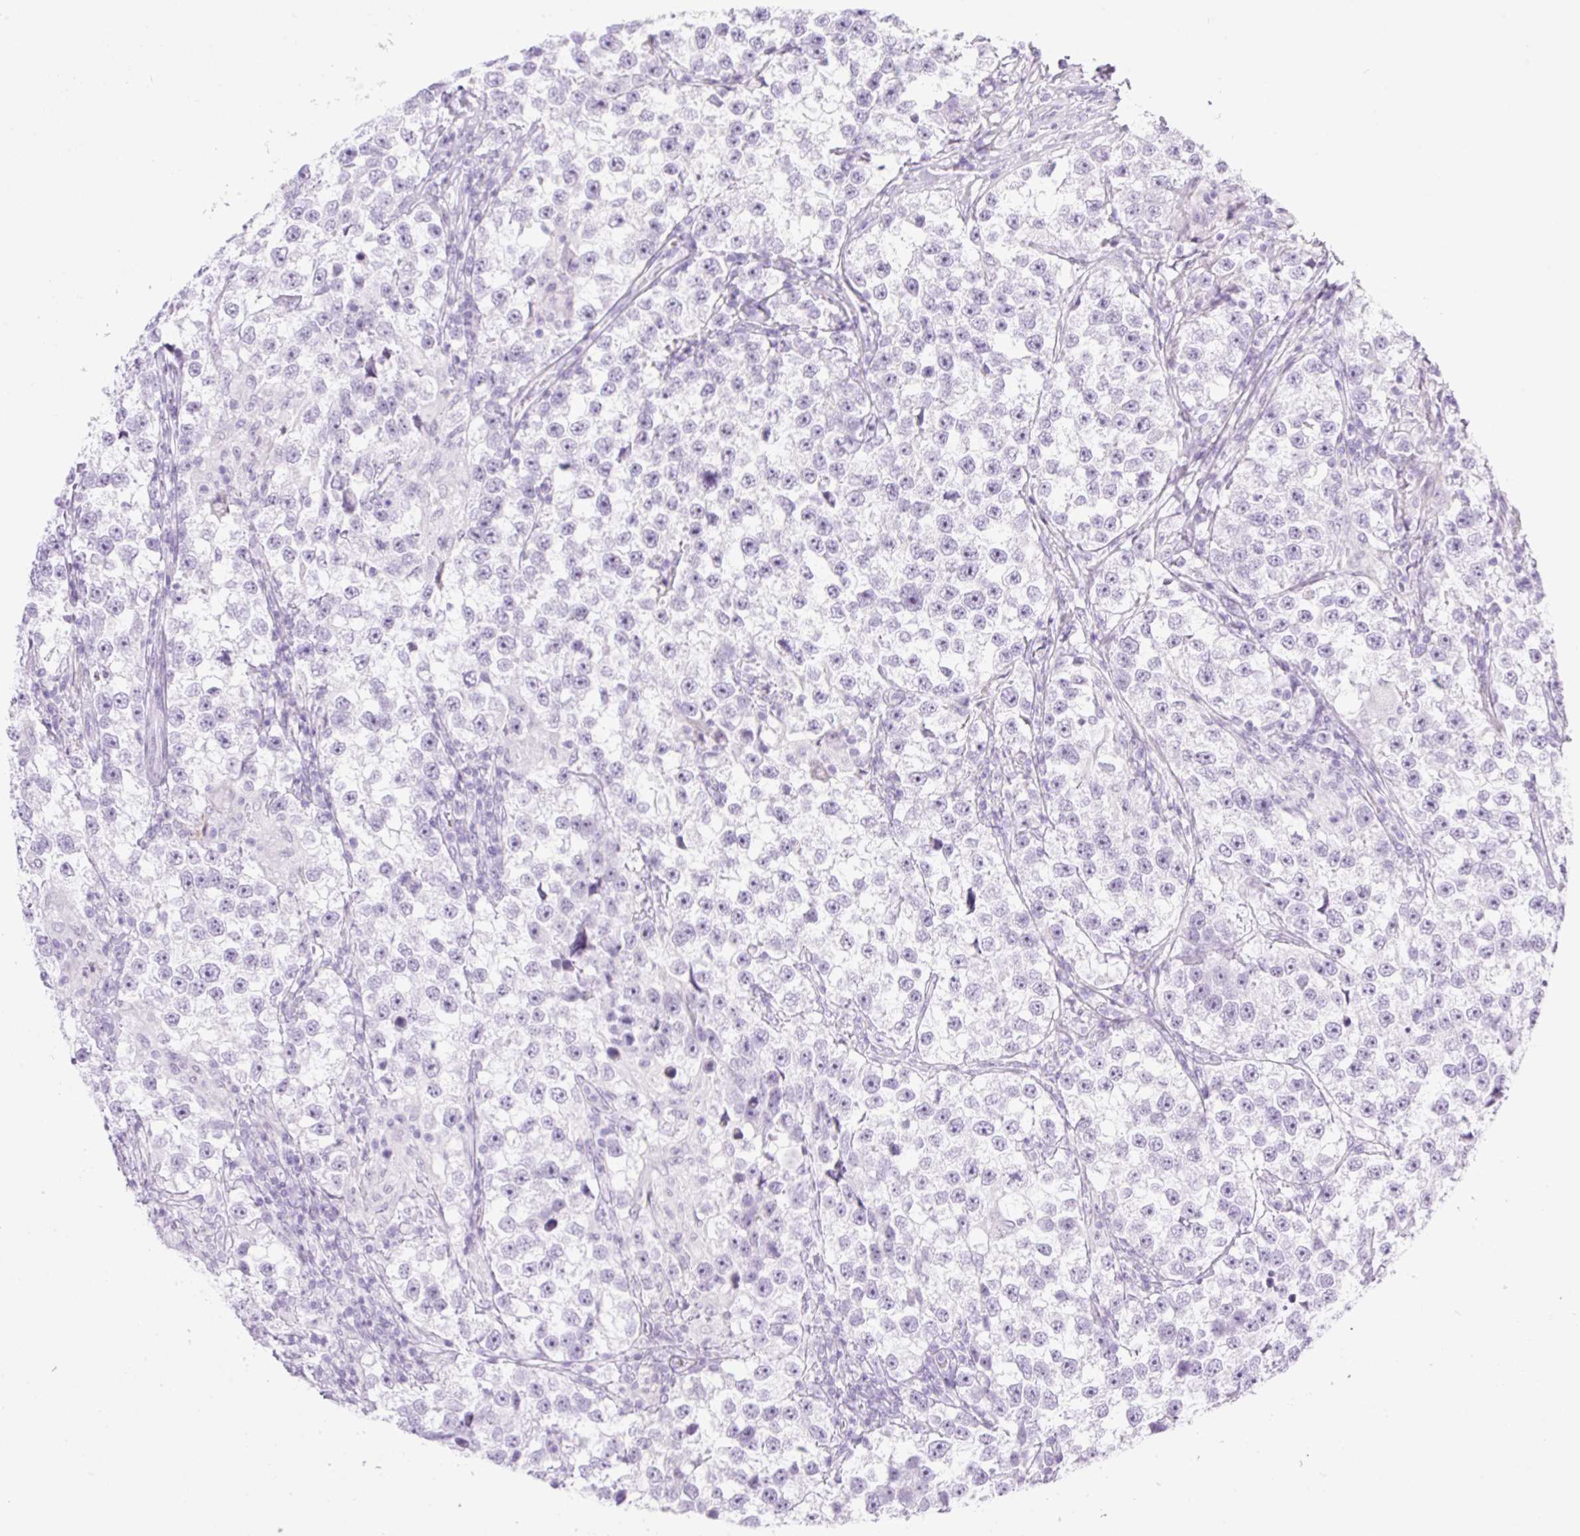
{"staining": {"intensity": "negative", "quantity": "none", "location": "none"}, "tissue": "testis cancer", "cell_type": "Tumor cells", "image_type": "cancer", "snomed": [{"axis": "morphology", "description": "Seminoma, NOS"}, {"axis": "topography", "description": "Testis"}], "caption": "A photomicrograph of testis cancer stained for a protein exhibits no brown staining in tumor cells.", "gene": "SPRR4", "patient": {"sex": "male", "age": 46}}